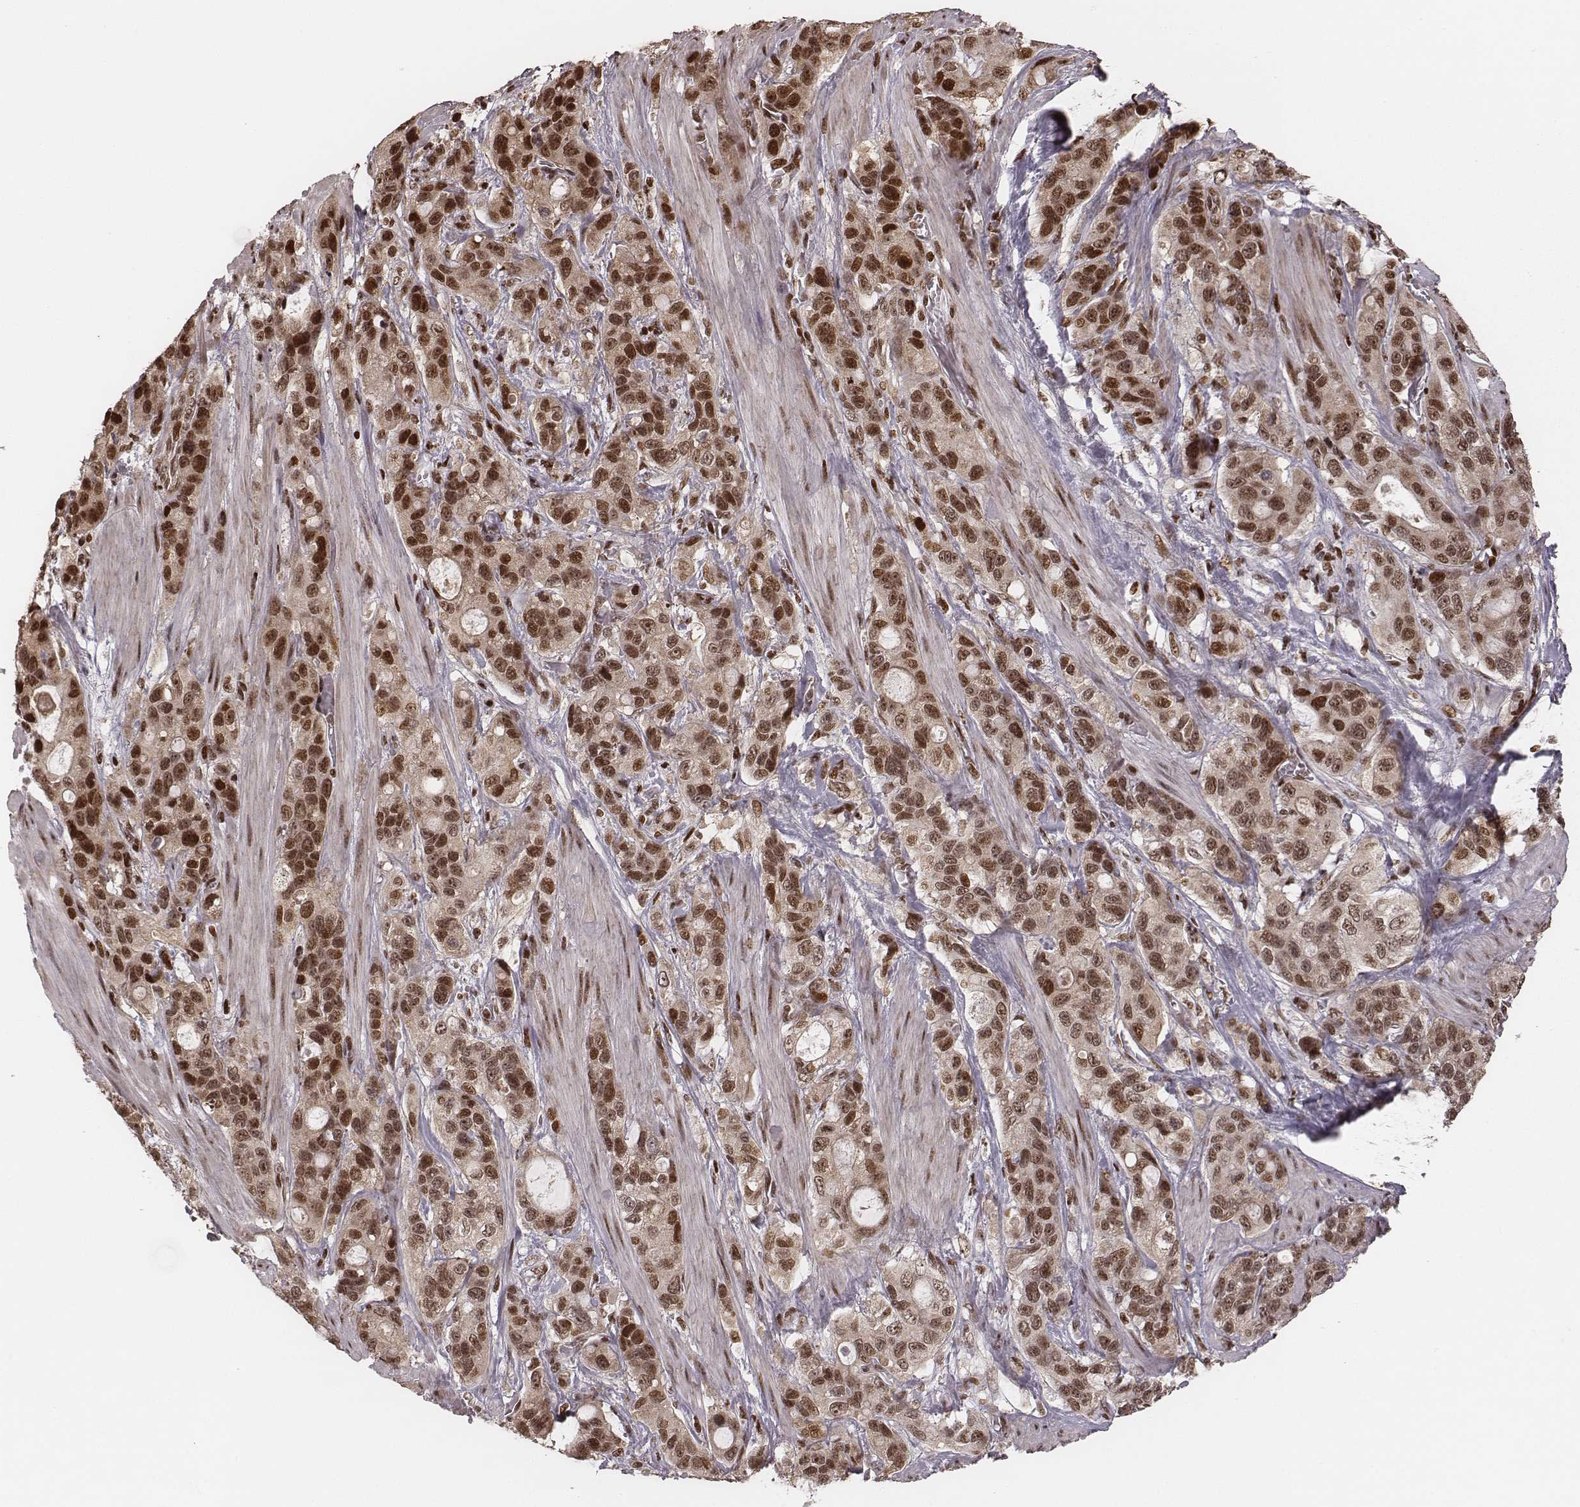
{"staining": {"intensity": "moderate", "quantity": ">75%", "location": "cytoplasmic/membranous,nuclear"}, "tissue": "stomach cancer", "cell_type": "Tumor cells", "image_type": "cancer", "snomed": [{"axis": "morphology", "description": "Adenocarcinoma, NOS"}, {"axis": "topography", "description": "Stomach"}], "caption": "Immunohistochemistry micrograph of stomach cancer stained for a protein (brown), which displays medium levels of moderate cytoplasmic/membranous and nuclear positivity in about >75% of tumor cells.", "gene": "VRK3", "patient": {"sex": "male", "age": 63}}